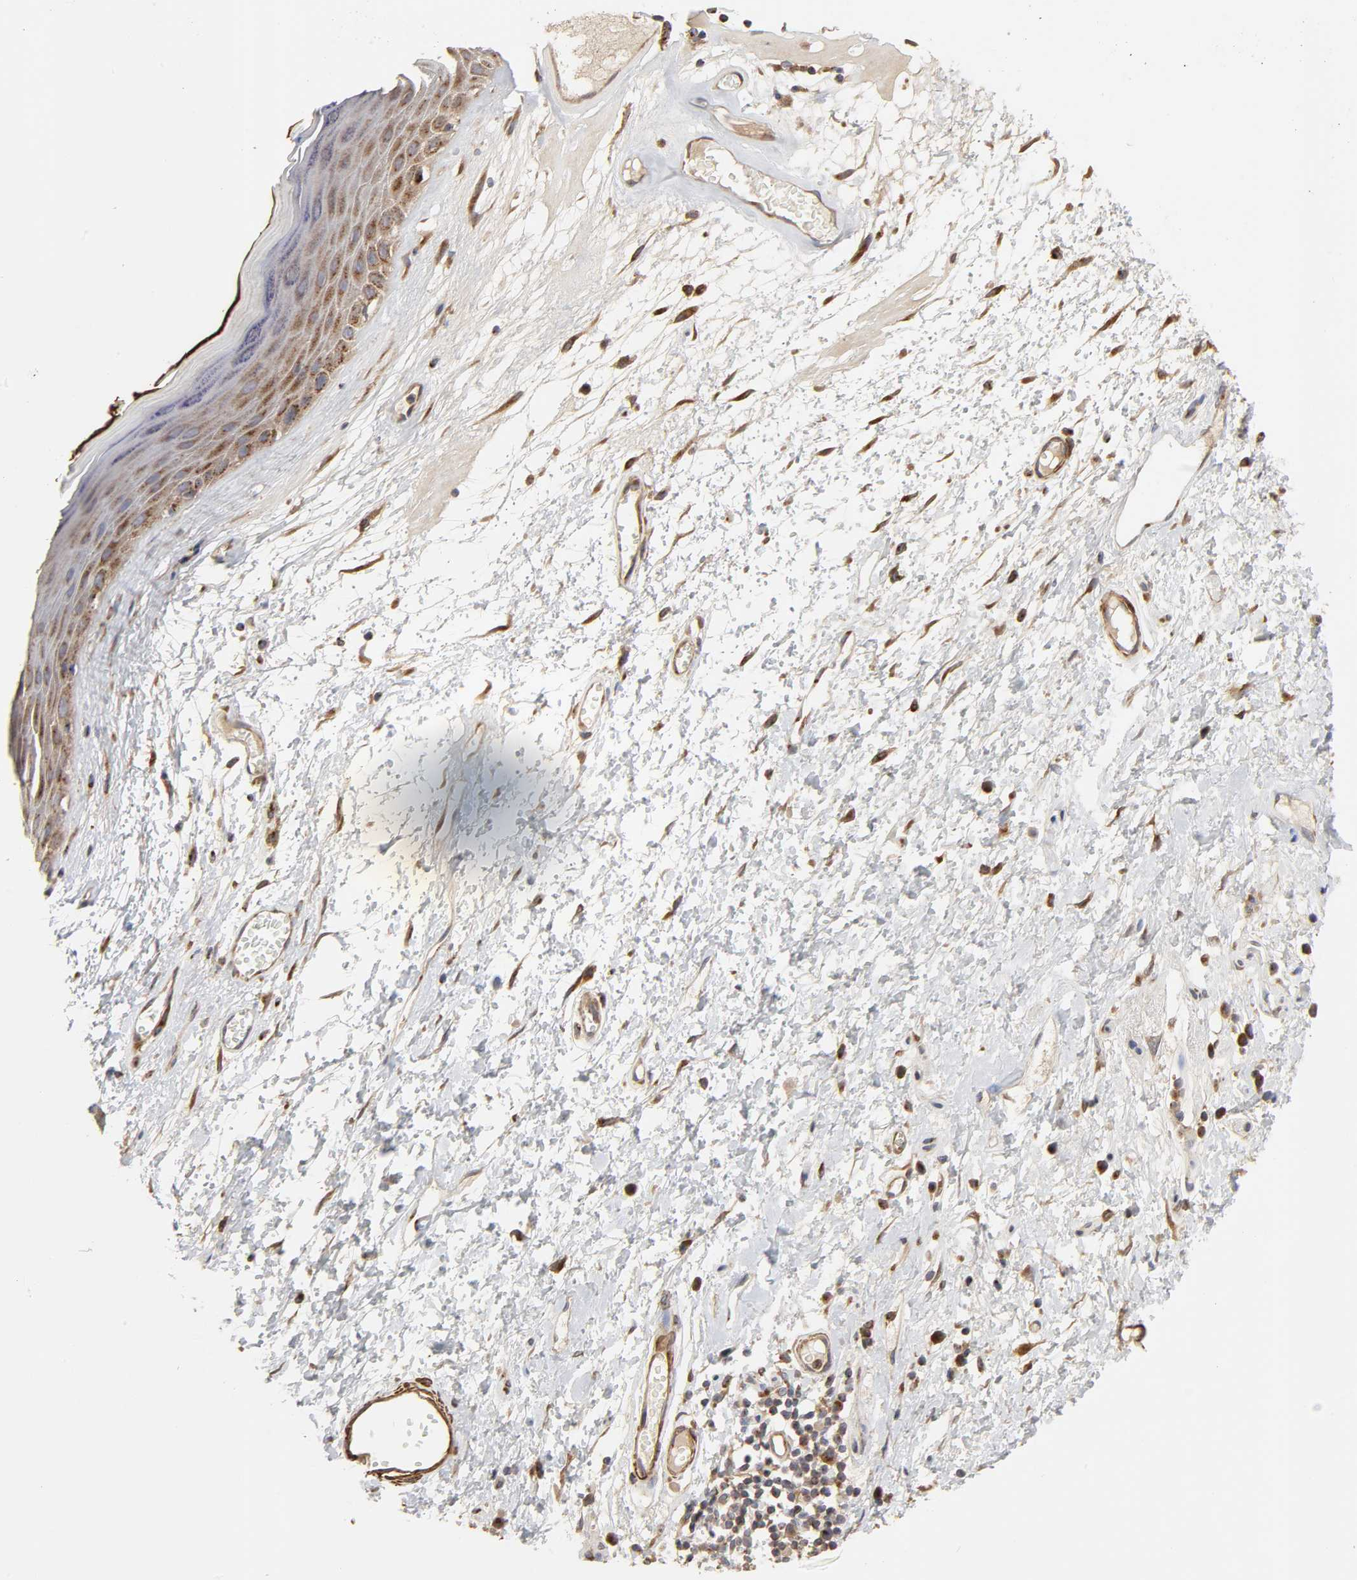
{"staining": {"intensity": "moderate", "quantity": ">75%", "location": "cytoplasmic/membranous"}, "tissue": "skin", "cell_type": "Epidermal cells", "image_type": "normal", "snomed": [{"axis": "morphology", "description": "Normal tissue, NOS"}, {"axis": "morphology", "description": "Inflammation, NOS"}, {"axis": "topography", "description": "Vulva"}], "caption": "Skin stained with immunohistochemistry demonstrates moderate cytoplasmic/membranous positivity in approximately >75% of epidermal cells. (DAB = brown stain, brightfield microscopy at high magnification).", "gene": "GNPTG", "patient": {"sex": "female", "age": 84}}